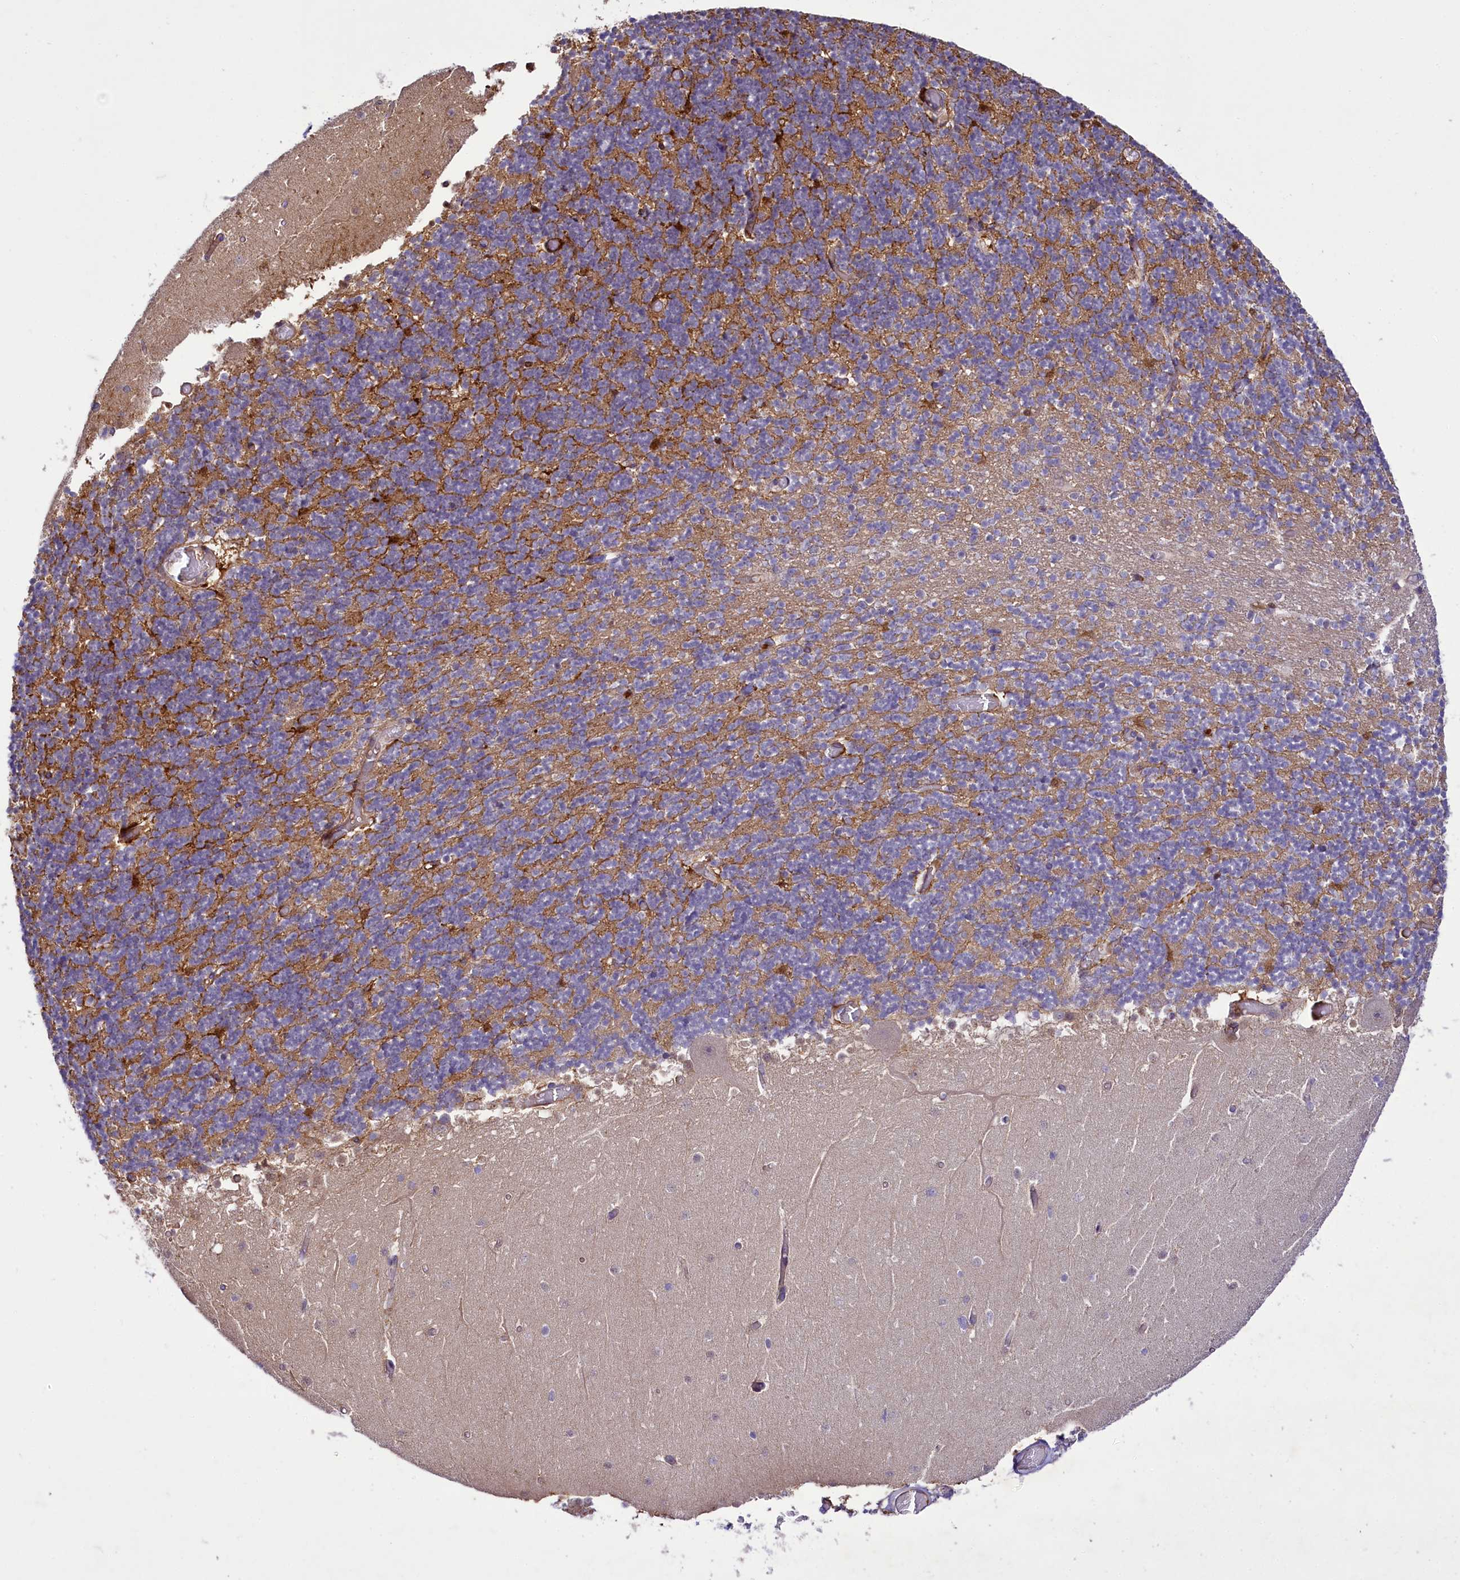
{"staining": {"intensity": "moderate", "quantity": "25%-75%", "location": "cytoplasmic/membranous"}, "tissue": "cerebellum", "cell_type": "Cells in granular layer", "image_type": "normal", "snomed": [{"axis": "morphology", "description": "Normal tissue, NOS"}, {"axis": "topography", "description": "Cerebellum"}], "caption": "Unremarkable cerebellum displays moderate cytoplasmic/membranous expression in about 25%-75% of cells in granular layer, visualized by immunohistochemistry.", "gene": "ZC3H12C", "patient": {"sex": "female", "age": 28}}